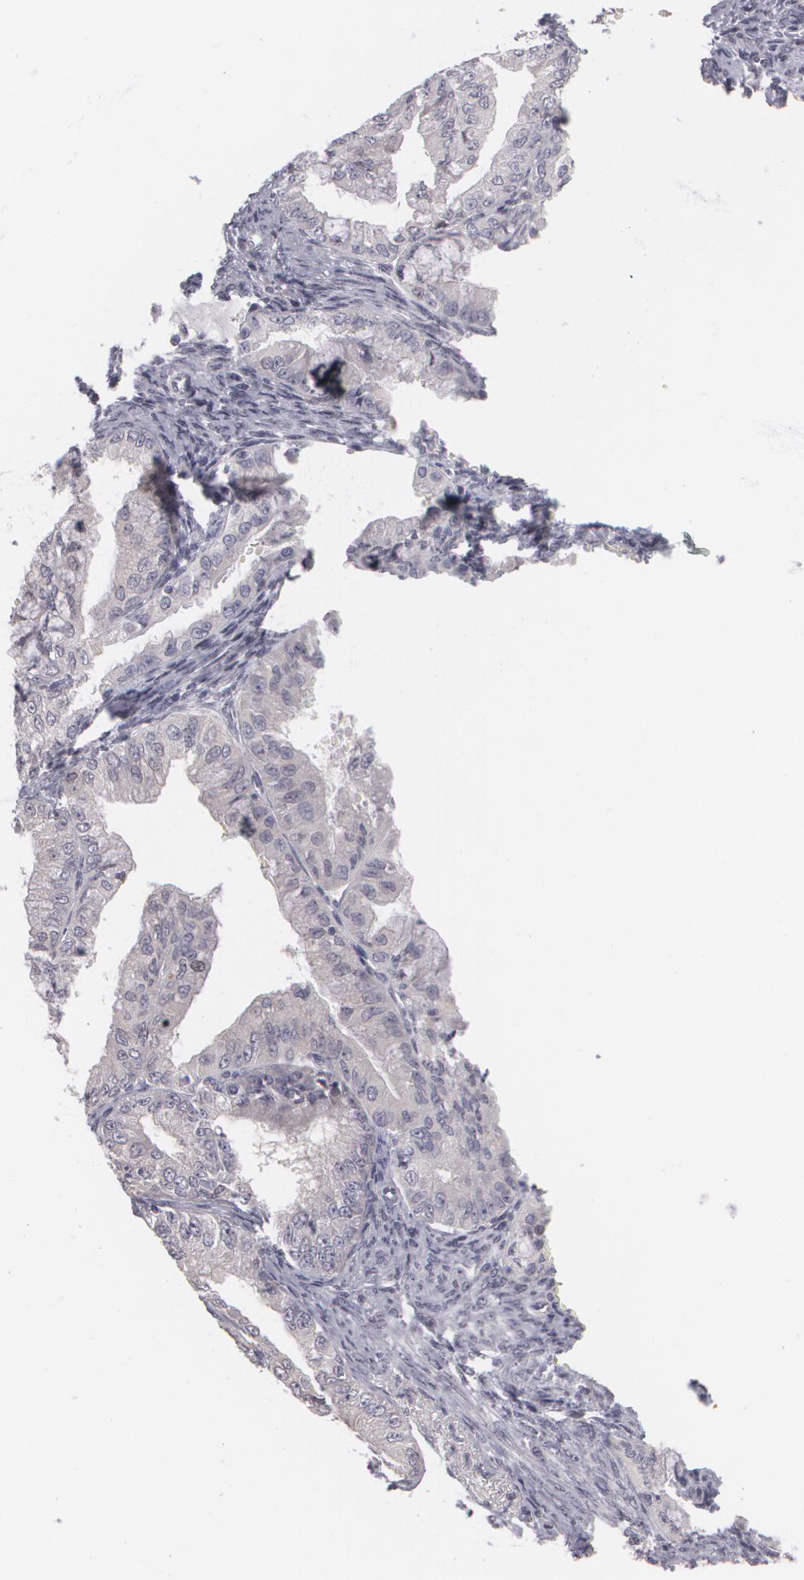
{"staining": {"intensity": "negative", "quantity": "none", "location": "none"}, "tissue": "endometrial cancer", "cell_type": "Tumor cells", "image_type": "cancer", "snomed": [{"axis": "morphology", "description": "Adenocarcinoma, NOS"}, {"axis": "topography", "description": "Endometrium"}], "caption": "Tumor cells show no significant expression in endometrial cancer (adenocarcinoma). (Stains: DAB IHC with hematoxylin counter stain, Microscopy: brightfield microscopy at high magnification).", "gene": "ZBTB16", "patient": {"sex": "female", "age": 76}}